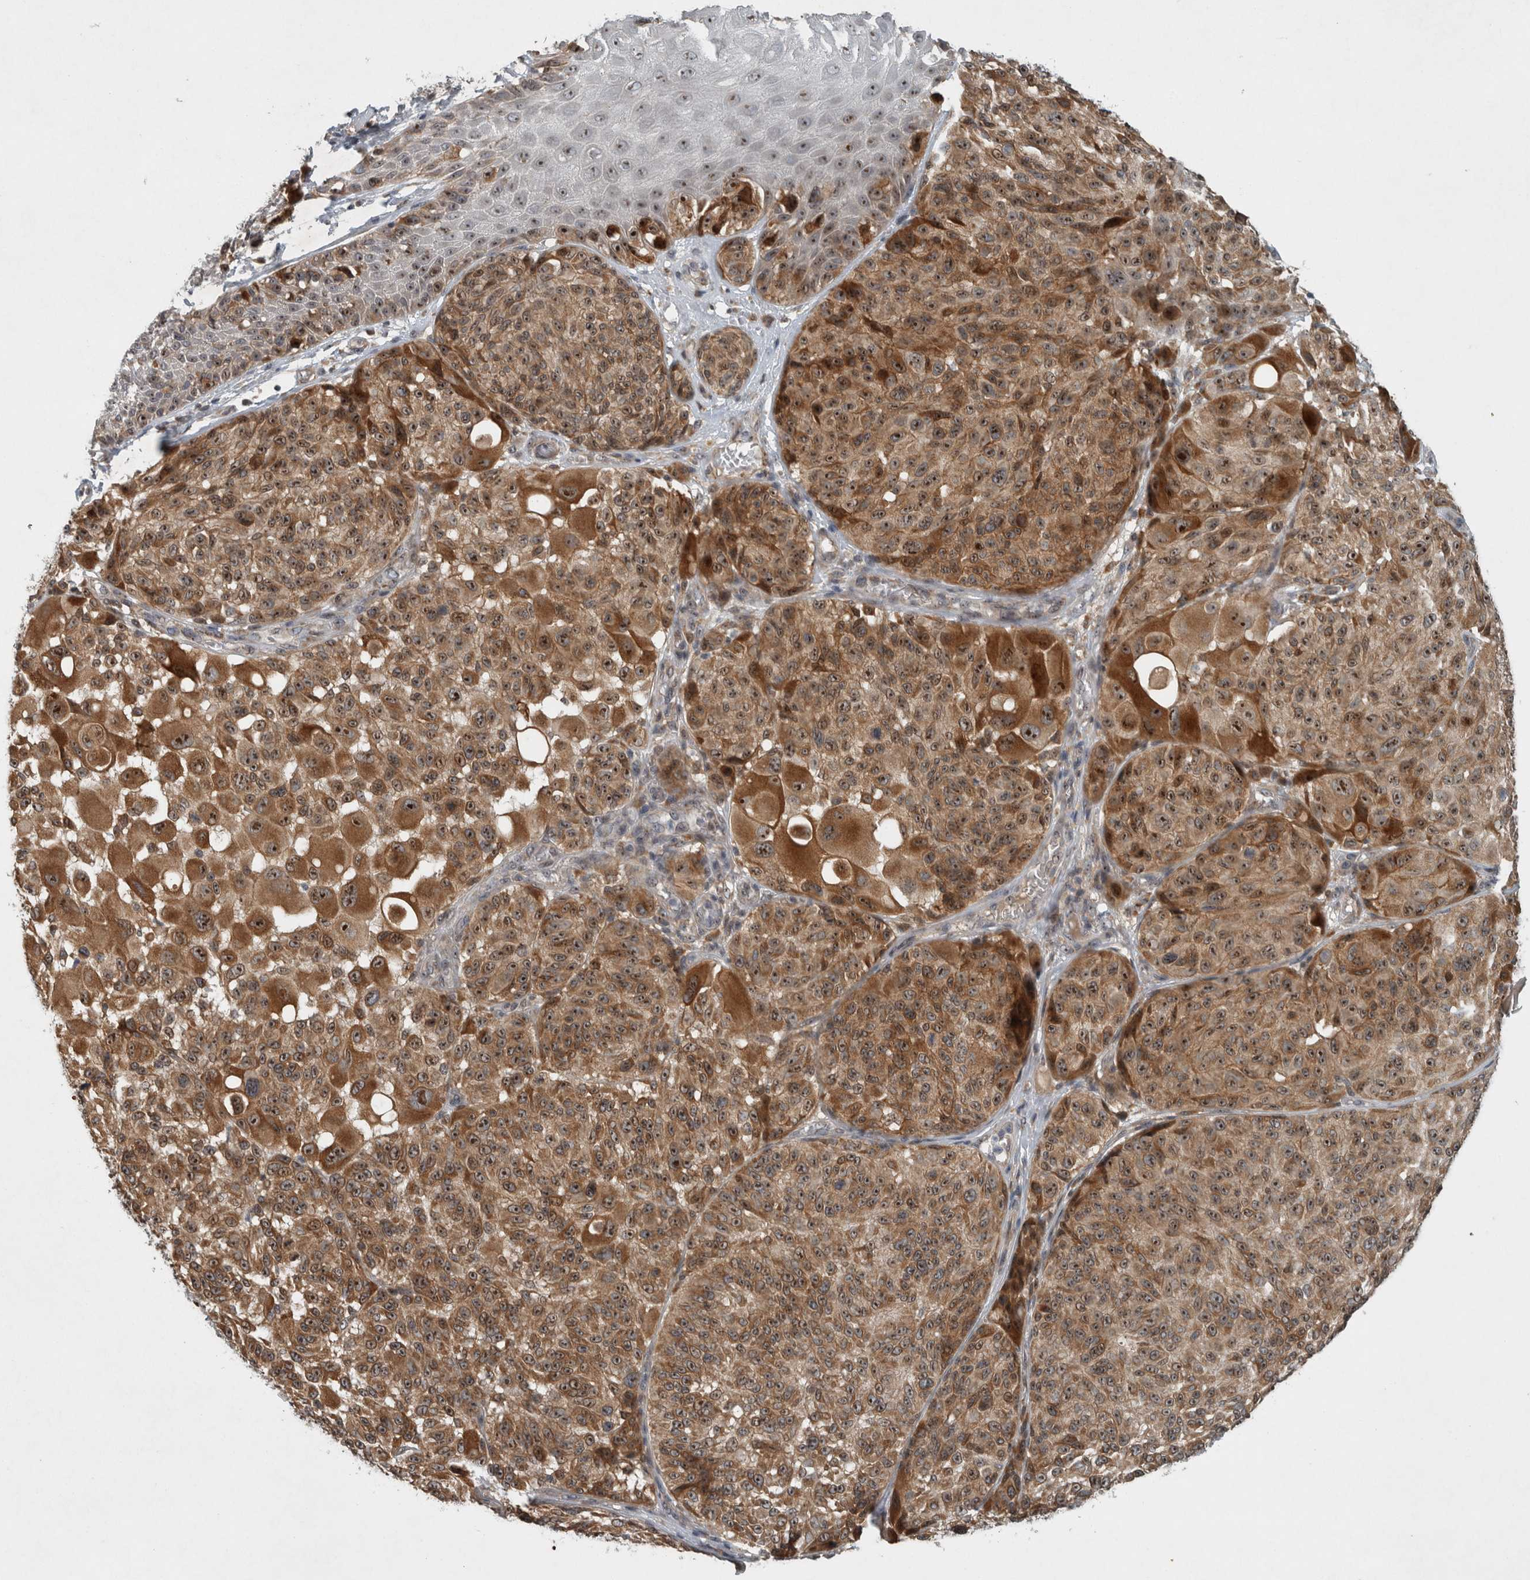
{"staining": {"intensity": "moderate", "quantity": ">75%", "location": "cytoplasmic/membranous,nuclear"}, "tissue": "melanoma", "cell_type": "Tumor cells", "image_type": "cancer", "snomed": [{"axis": "morphology", "description": "Malignant melanoma, NOS"}, {"axis": "topography", "description": "Skin"}], "caption": "DAB (3,3'-diaminobenzidine) immunohistochemical staining of malignant melanoma shows moderate cytoplasmic/membranous and nuclear protein staining in approximately >75% of tumor cells.", "gene": "GPR137B", "patient": {"sex": "male", "age": 83}}